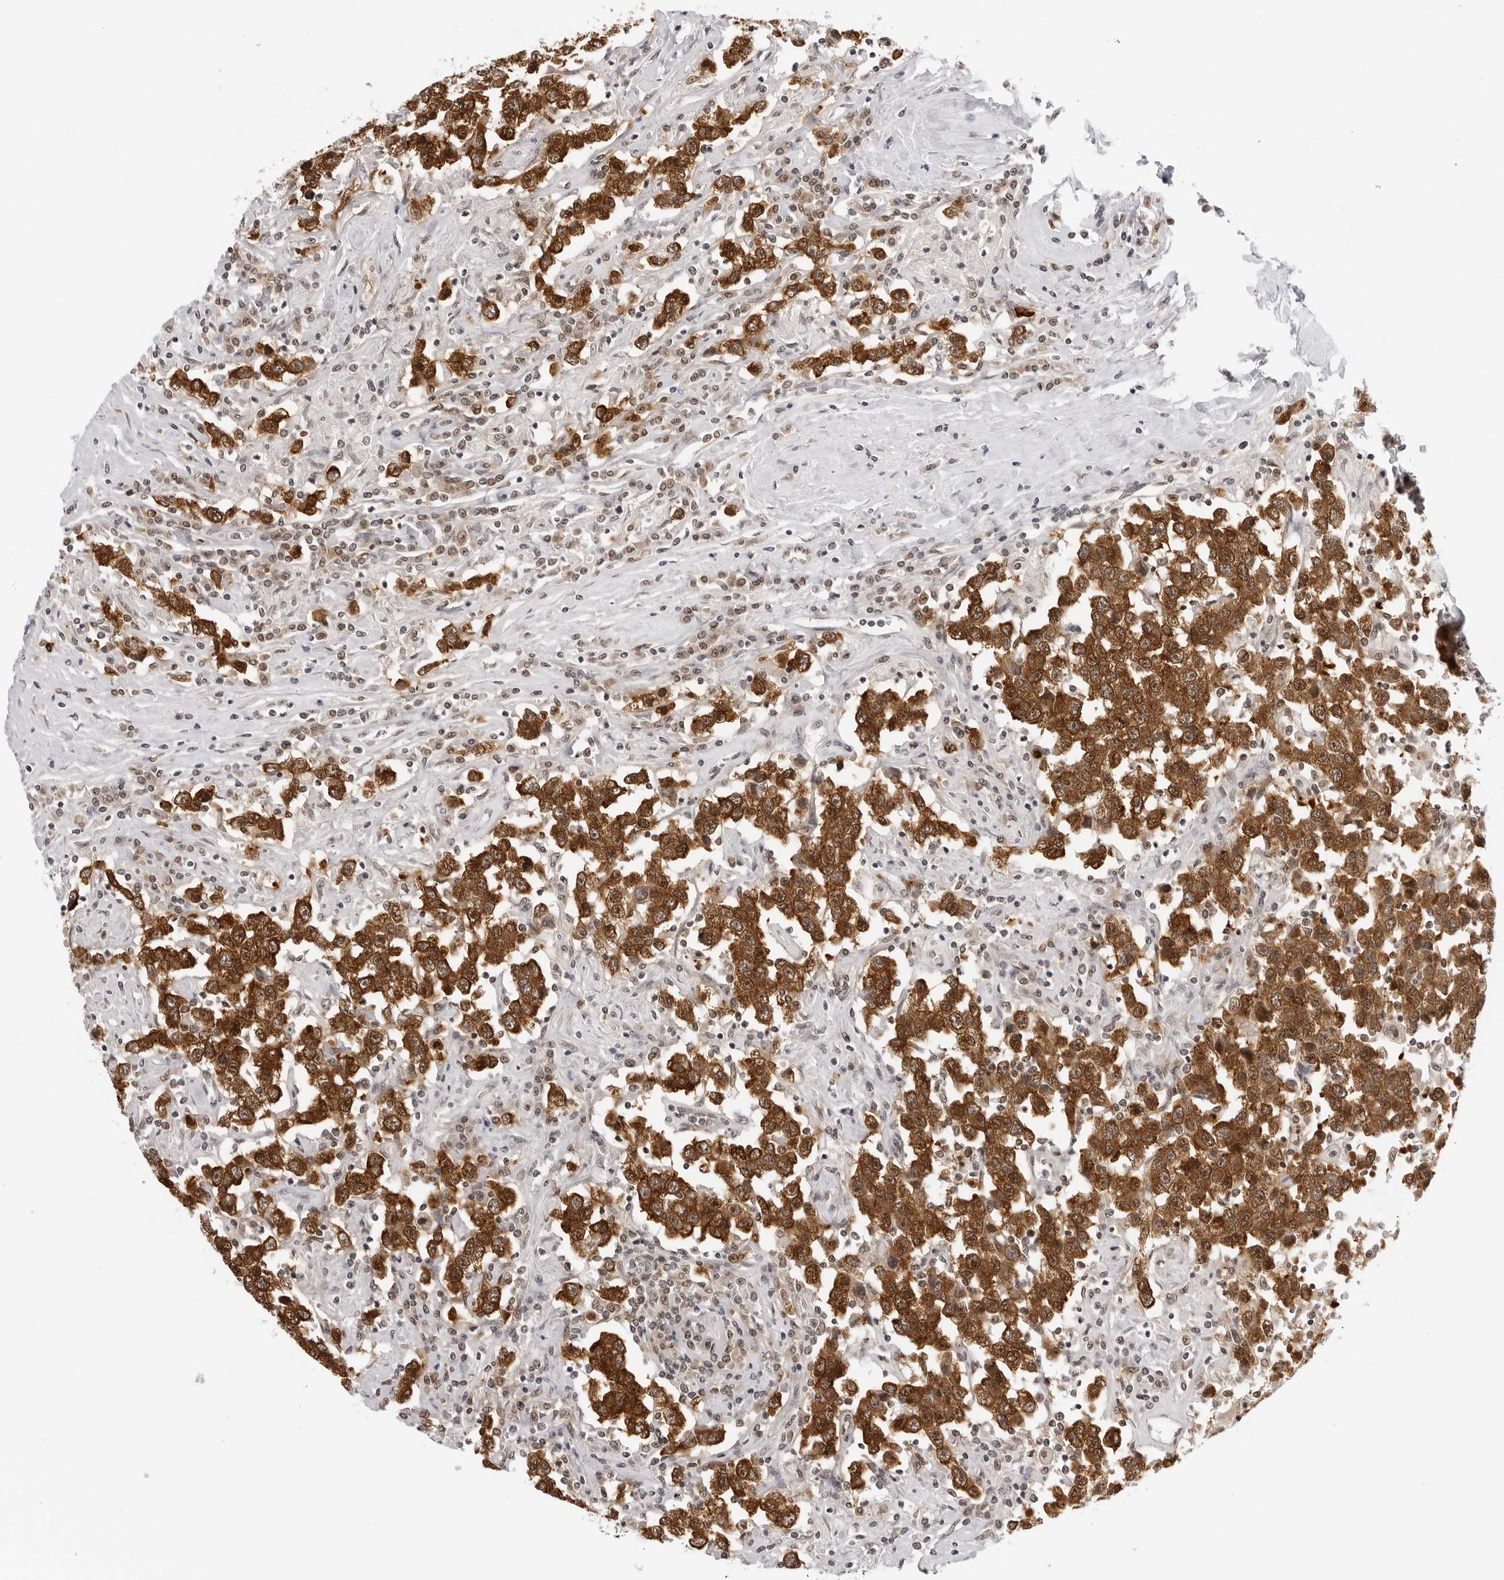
{"staining": {"intensity": "strong", "quantity": ">75%", "location": "cytoplasmic/membranous"}, "tissue": "testis cancer", "cell_type": "Tumor cells", "image_type": "cancer", "snomed": [{"axis": "morphology", "description": "Seminoma, NOS"}, {"axis": "topography", "description": "Testis"}], "caption": "Approximately >75% of tumor cells in human testis cancer demonstrate strong cytoplasmic/membranous protein positivity as visualized by brown immunohistochemical staining.", "gene": "WDR77", "patient": {"sex": "male", "age": 41}}